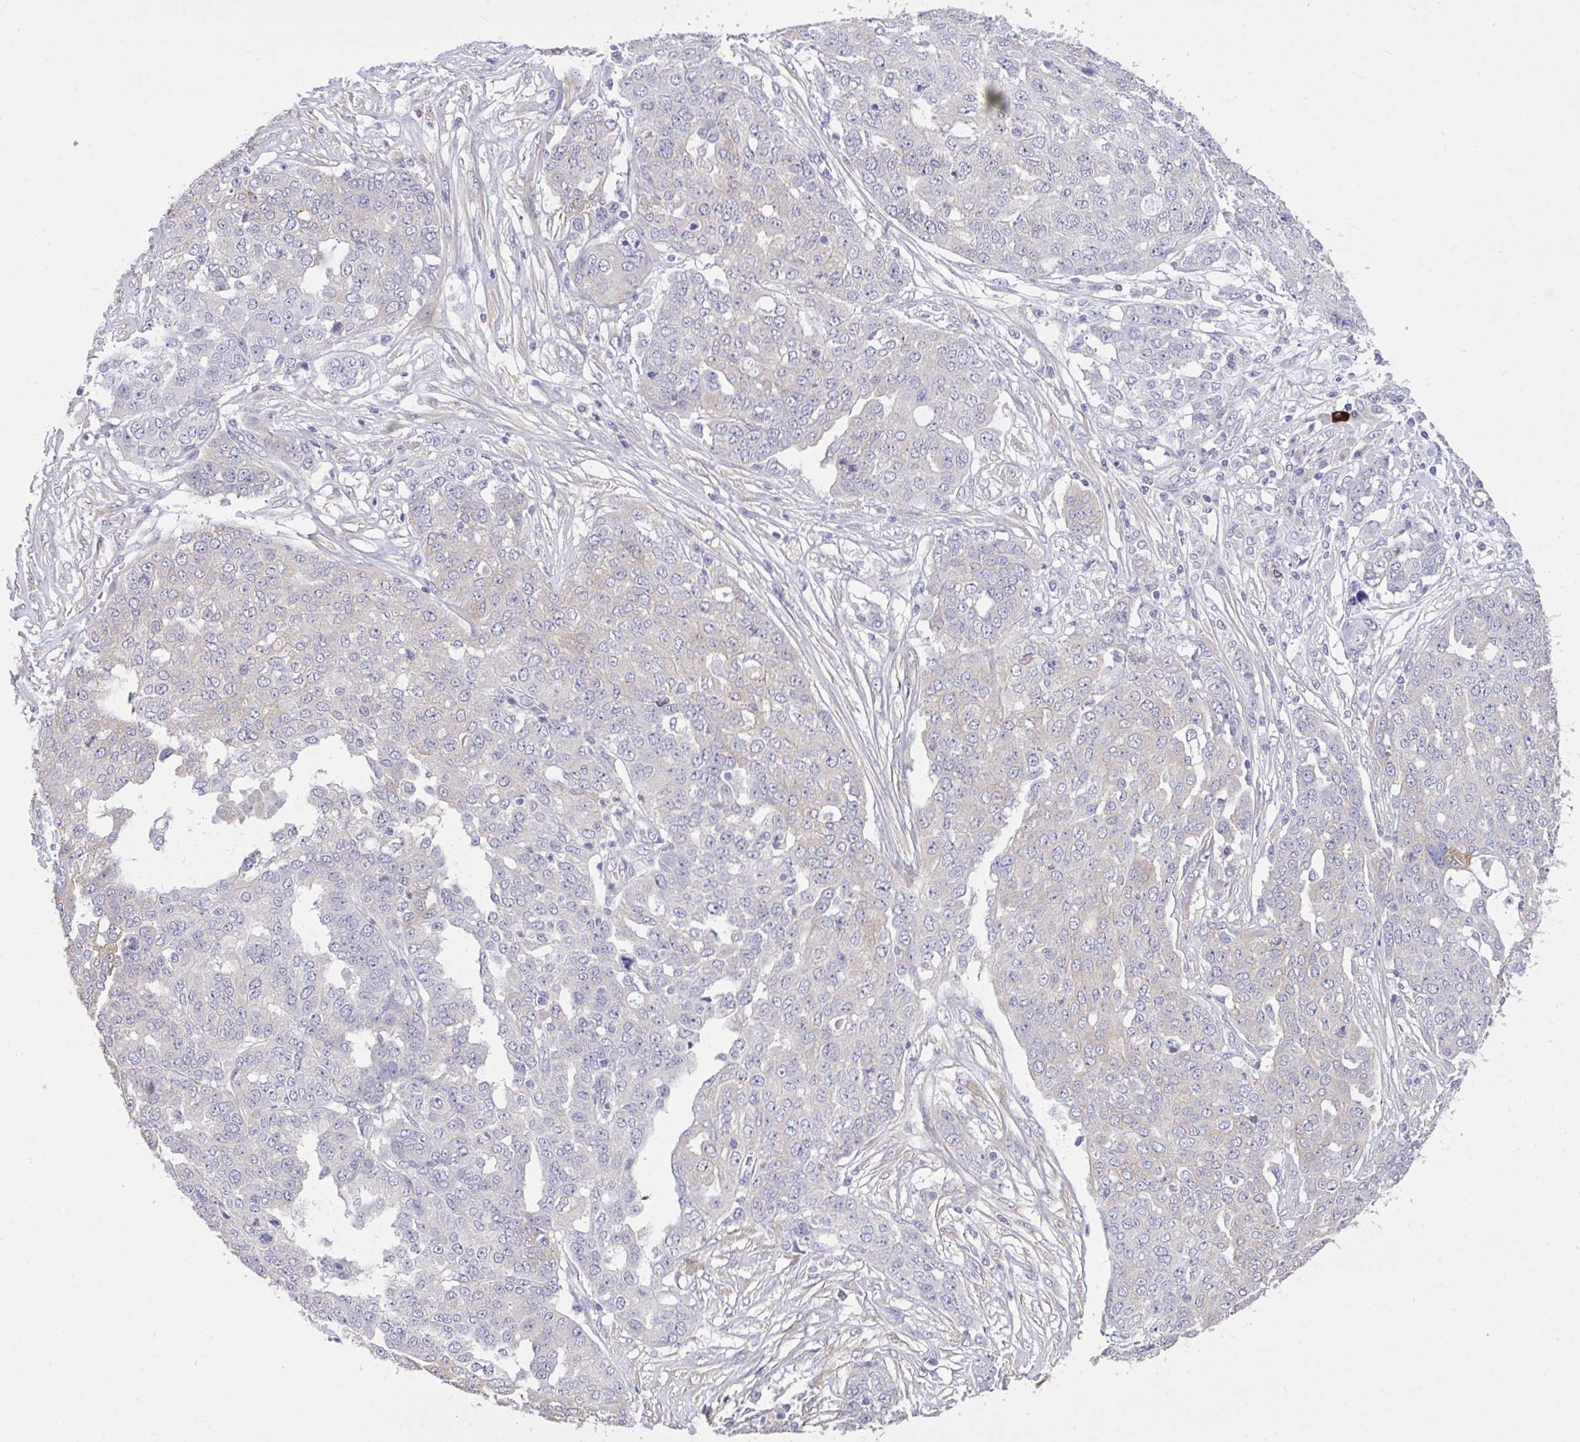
{"staining": {"intensity": "weak", "quantity": "<25%", "location": "cytoplasmic/membranous"}, "tissue": "ovarian cancer", "cell_type": "Tumor cells", "image_type": "cancer", "snomed": [{"axis": "morphology", "description": "Cystadenocarcinoma, serous, NOS"}, {"axis": "topography", "description": "Soft tissue"}, {"axis": "topography", "description": "Ovary"}], "caption": "DAB immunohistochemical staining of human ovarian cancer (serous cystadenocarcinoma) reveals no significant positivity in tumor cells.", "gene": "MPC2", "patient": {"sex": "female", "age": 57}}